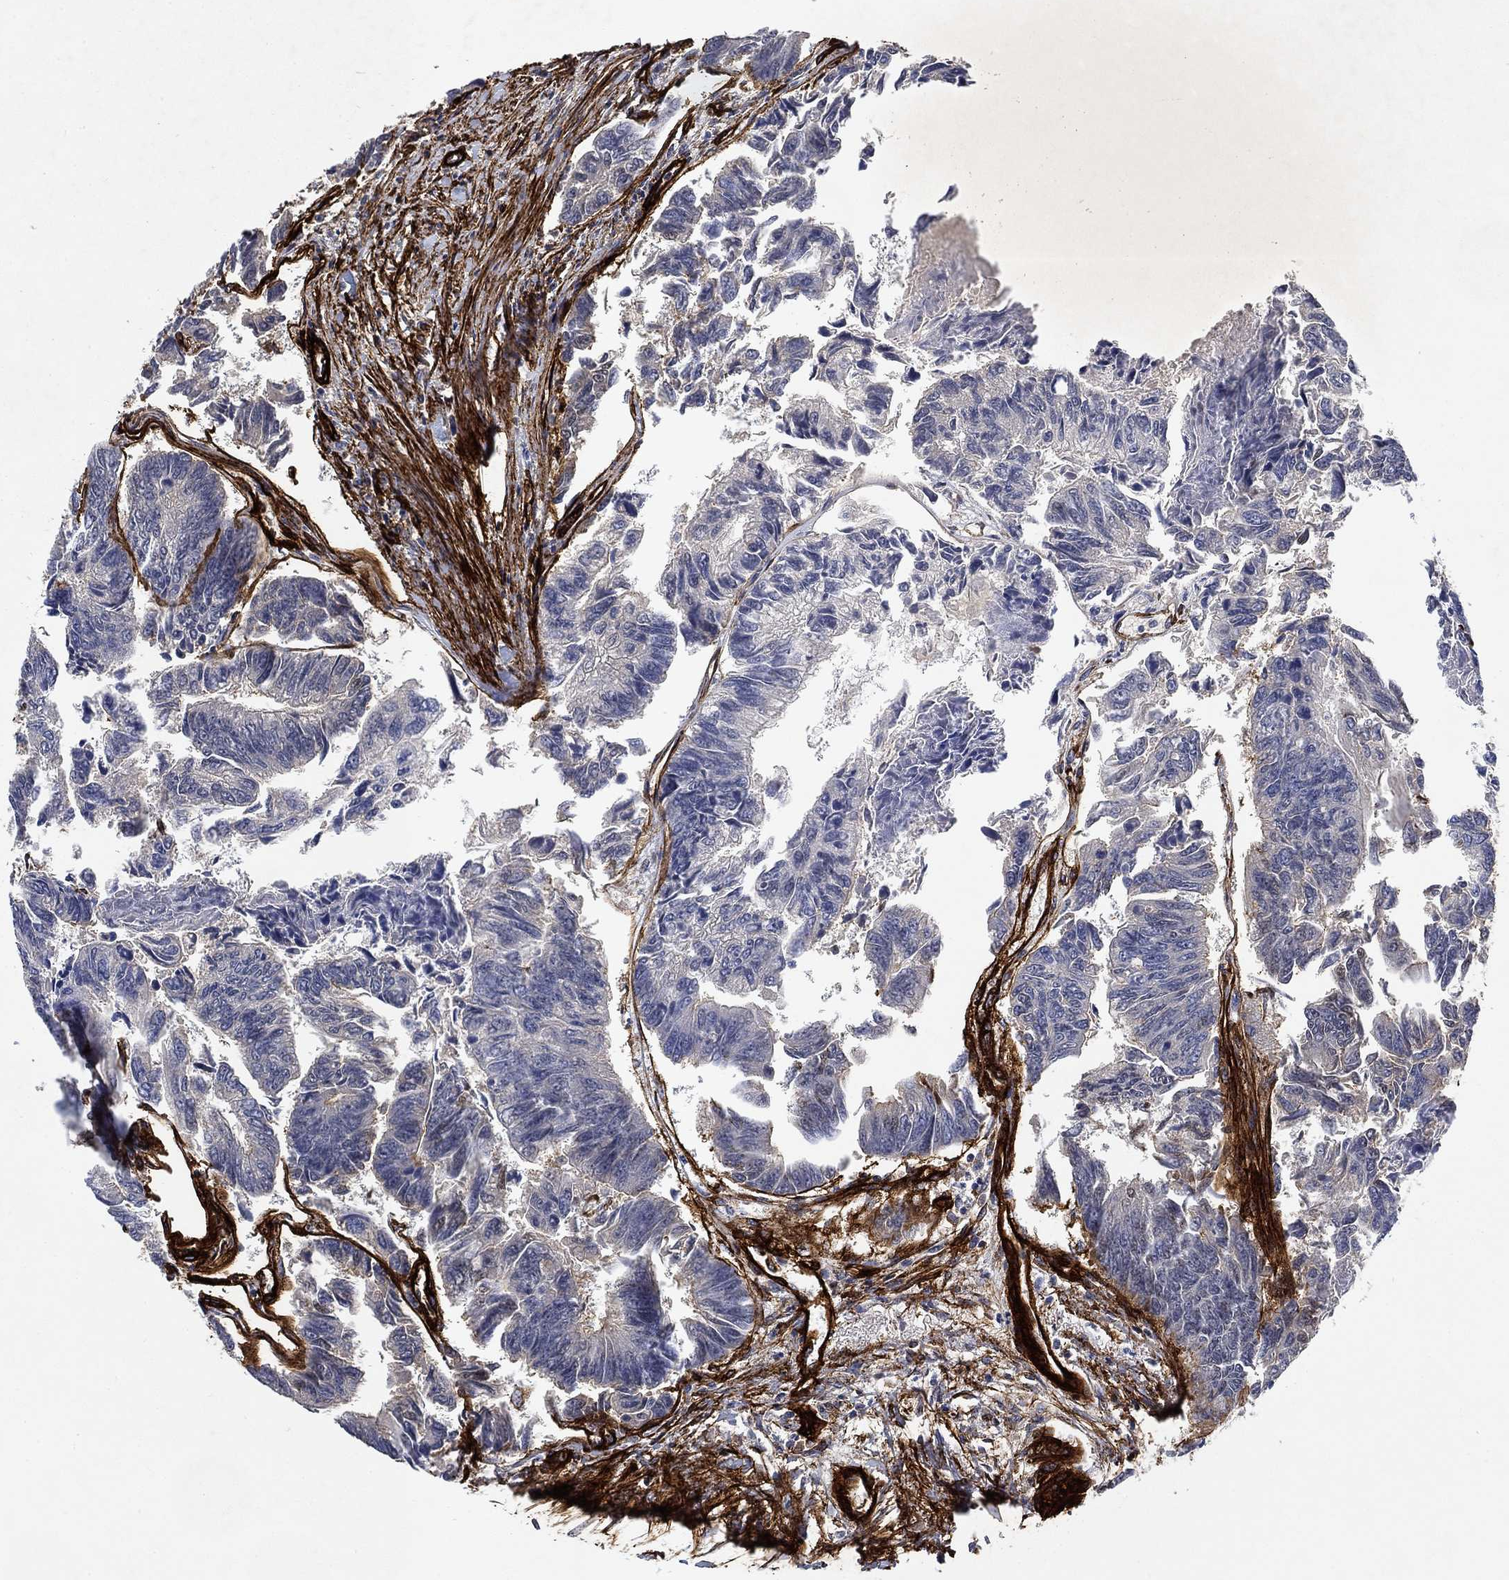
{"staining": {"intensity": "negative", "quantity": "none", "location": "none"}, "tissue": "colorectal cancer", "cell_type": "Tumor cells", "image_type": "cancer", "snomed": [{"axis": "morphology", "description": "Adenocarcinoma, NOS"}, {"axis": "topography", "description": "Colon"}], "caption": "A histopathology image of human colorectal cancer is negative for staining in tumor cells. (Brightfield microscopy of DAB immunohistochemistry (IHC) at high magnification).", "gene": "COL4A2", "patient": {"sex": "female", "age": 65}}